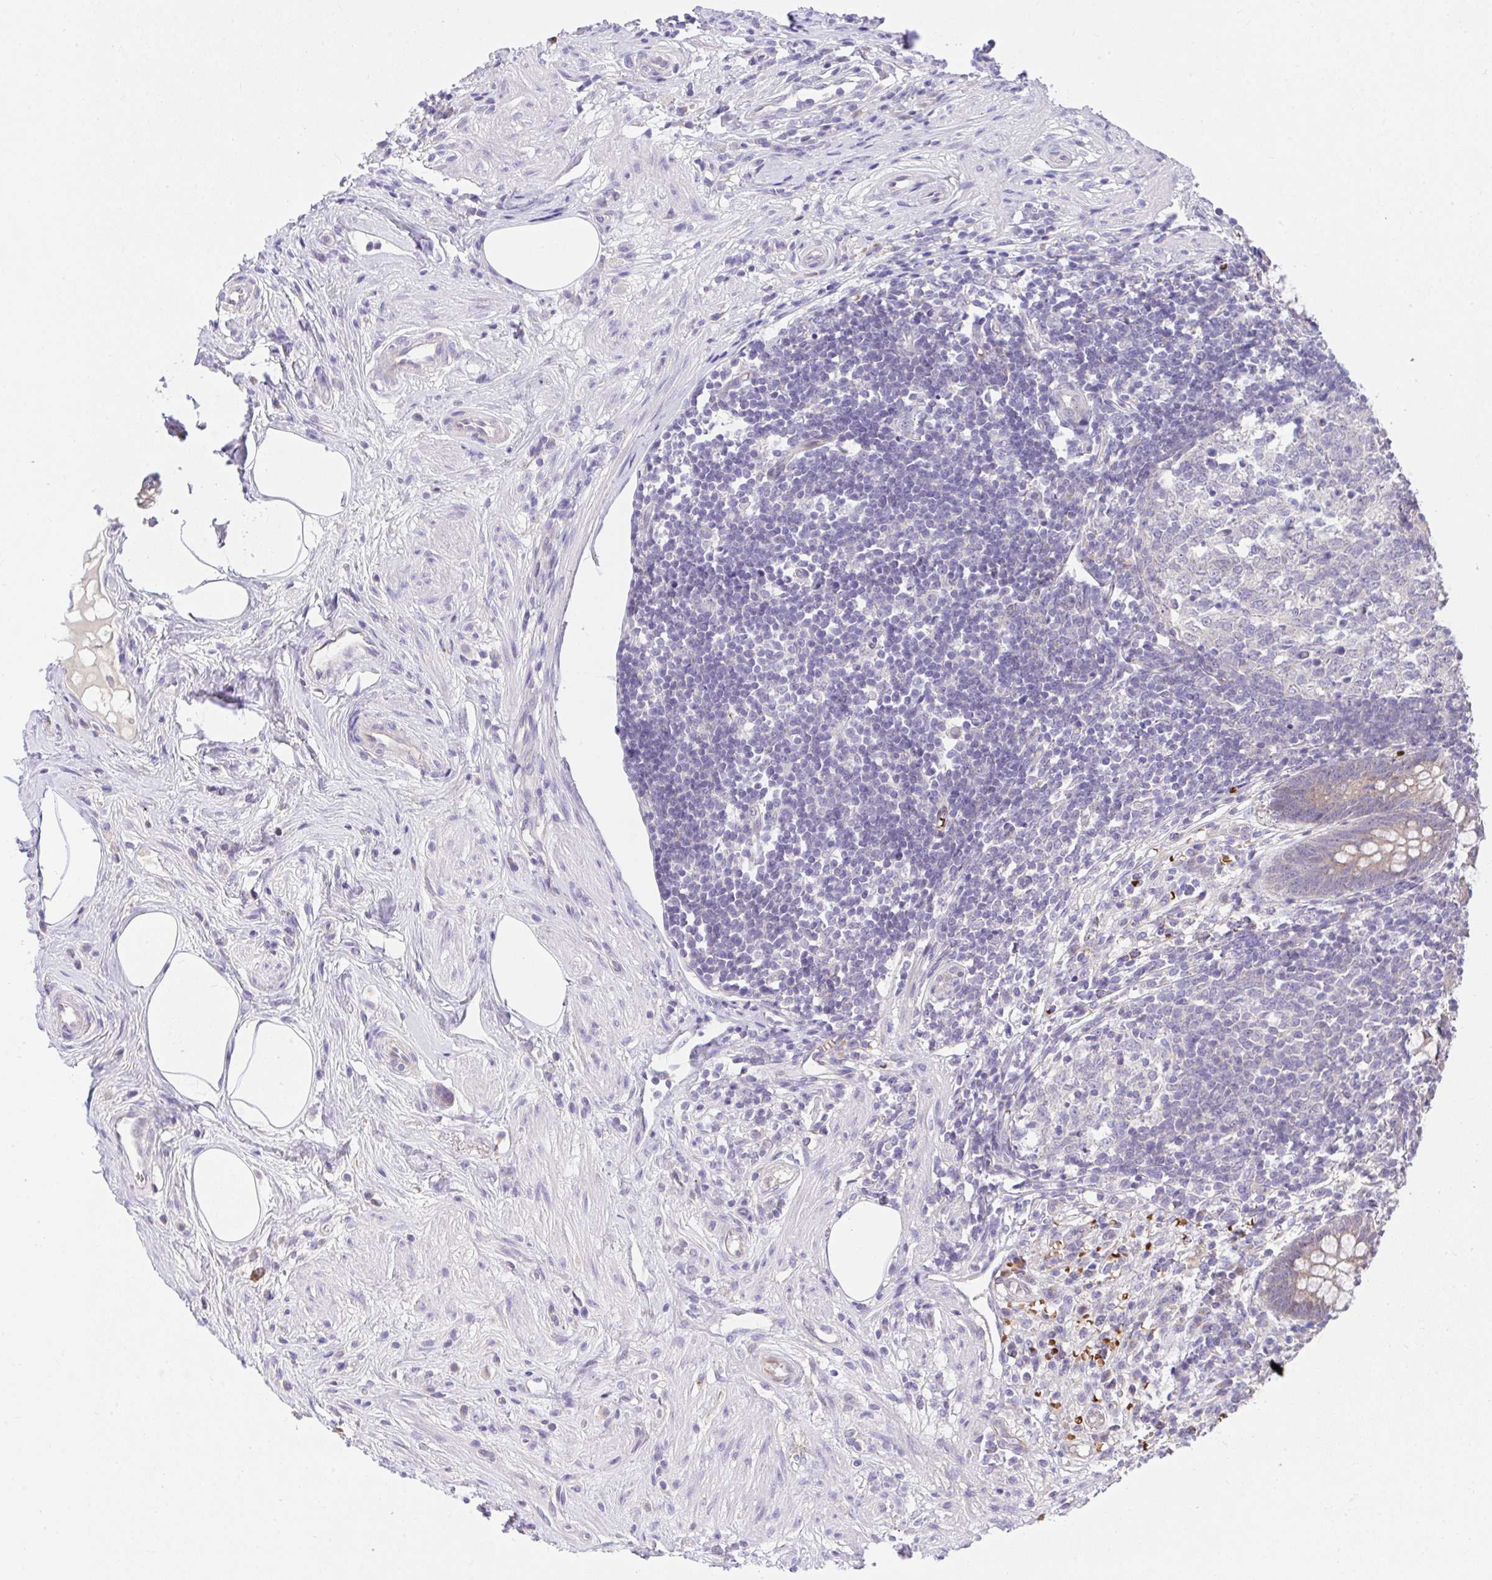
{"staining": {"intensity": "moderate", "quantity": "<25%", "location": "cytoplasmic/membranous,nuclear"}, "tissue": "appendix", "cell_type": "Glandular cells", "image_type": "normal", "snomed": [{"axis": "morphology", "description": "Normal tissue, NOS"}, {"axis": "topography", "description": "Appendix"}], "caption": "Glandular cells display low levels of moderate cytoplasmic/membranous,nuclear positivity in approximately <25% of cells in normal human appendix. Nuclei are stained in blue.", "gene": "CHIA", "patient": {"sex": "female", "age": 56}}